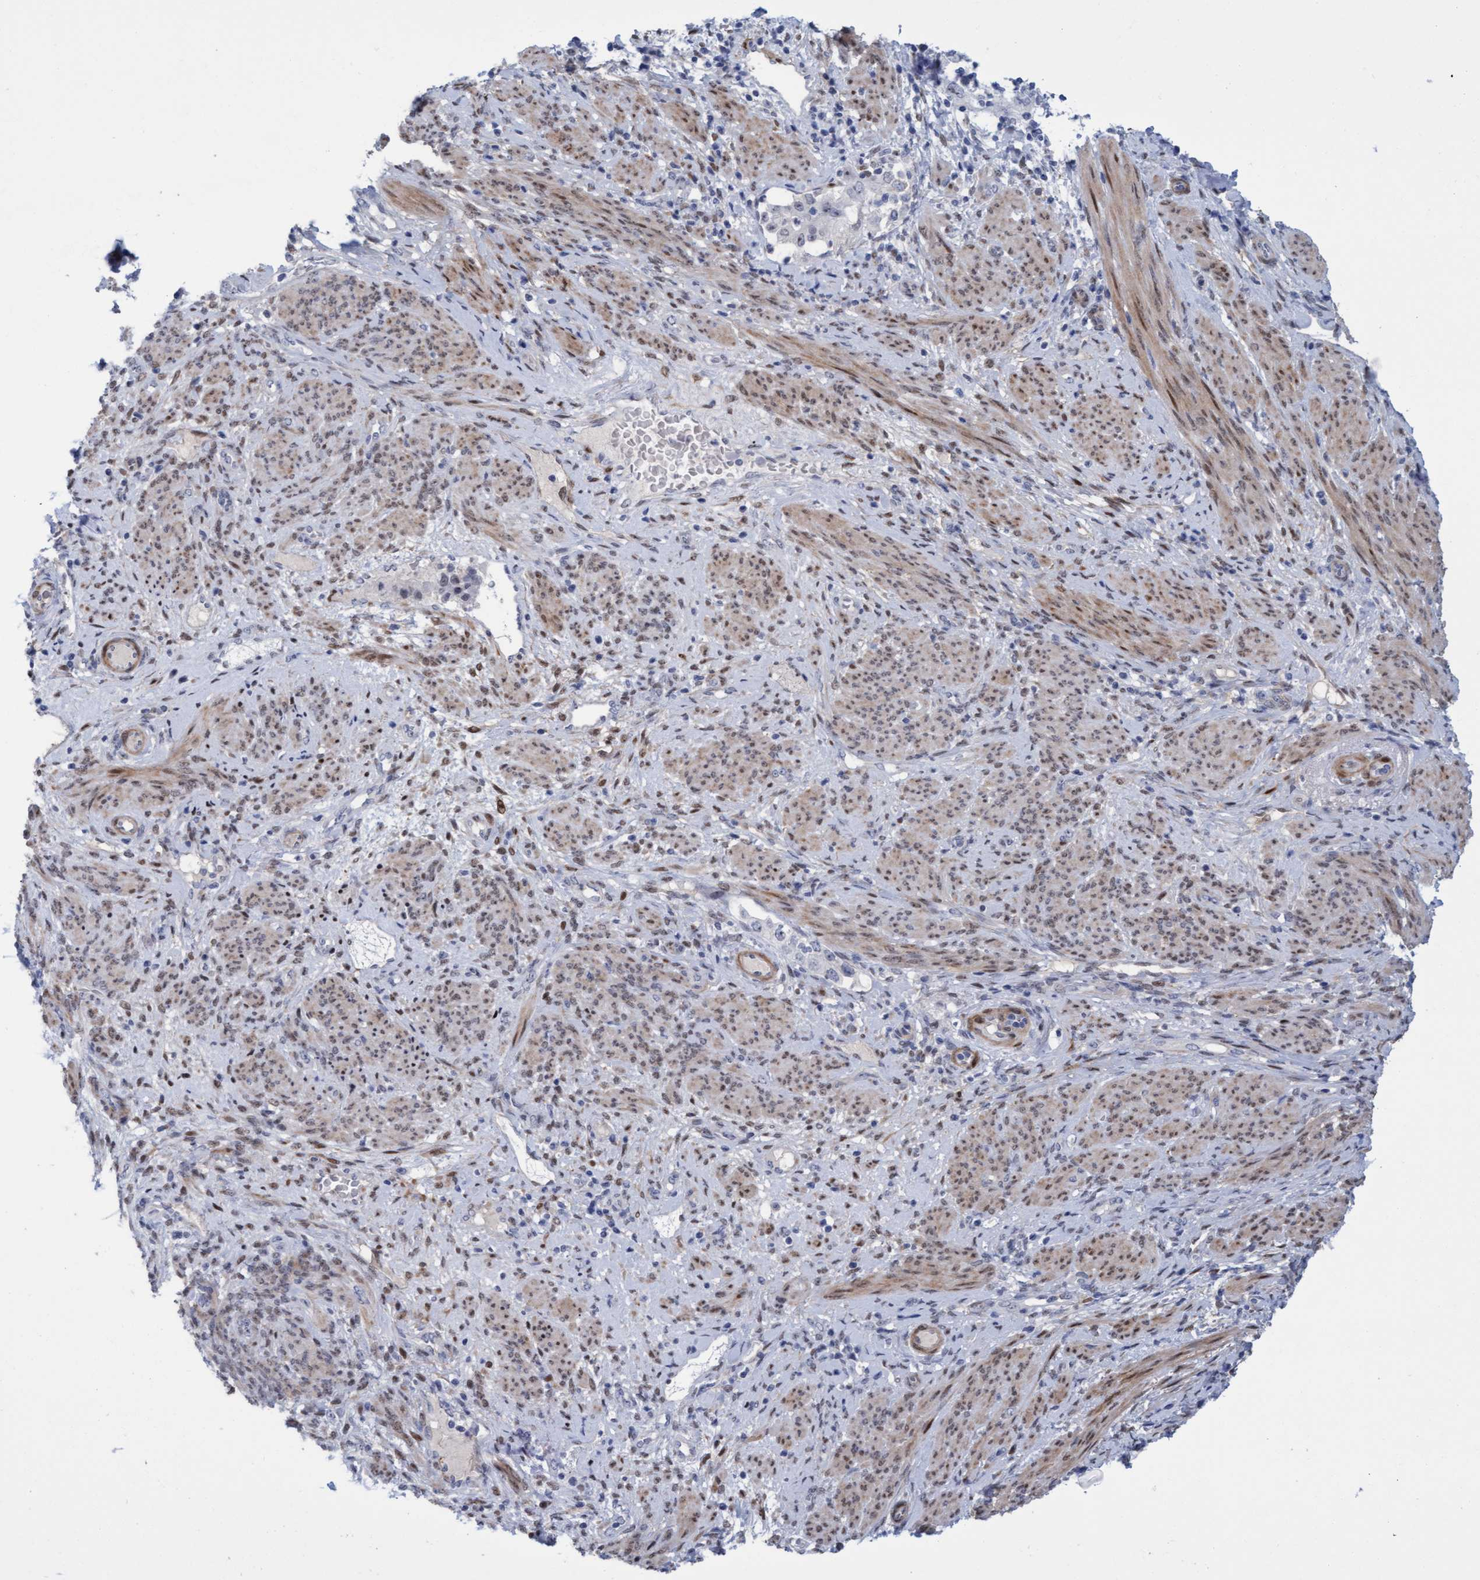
{"staining": {"intensity": "negative", "quantity": "none", "location": "none"}, "tissue": "endometrial cancer", "cell_type": "Tumor cells", "image_type": "cancer", "snomed": [{"axis": "morphology", "description": "Adenocarcinoma, NOS"}, {"axis": "topography", "description": "Endometrium"}], "caption": "Human endometrial cancer stained for a protein using immunohistochemistry shows no expression in tumor cells.", "gene": "PINX1", "patient": {"sex": "female", "age": 85}}